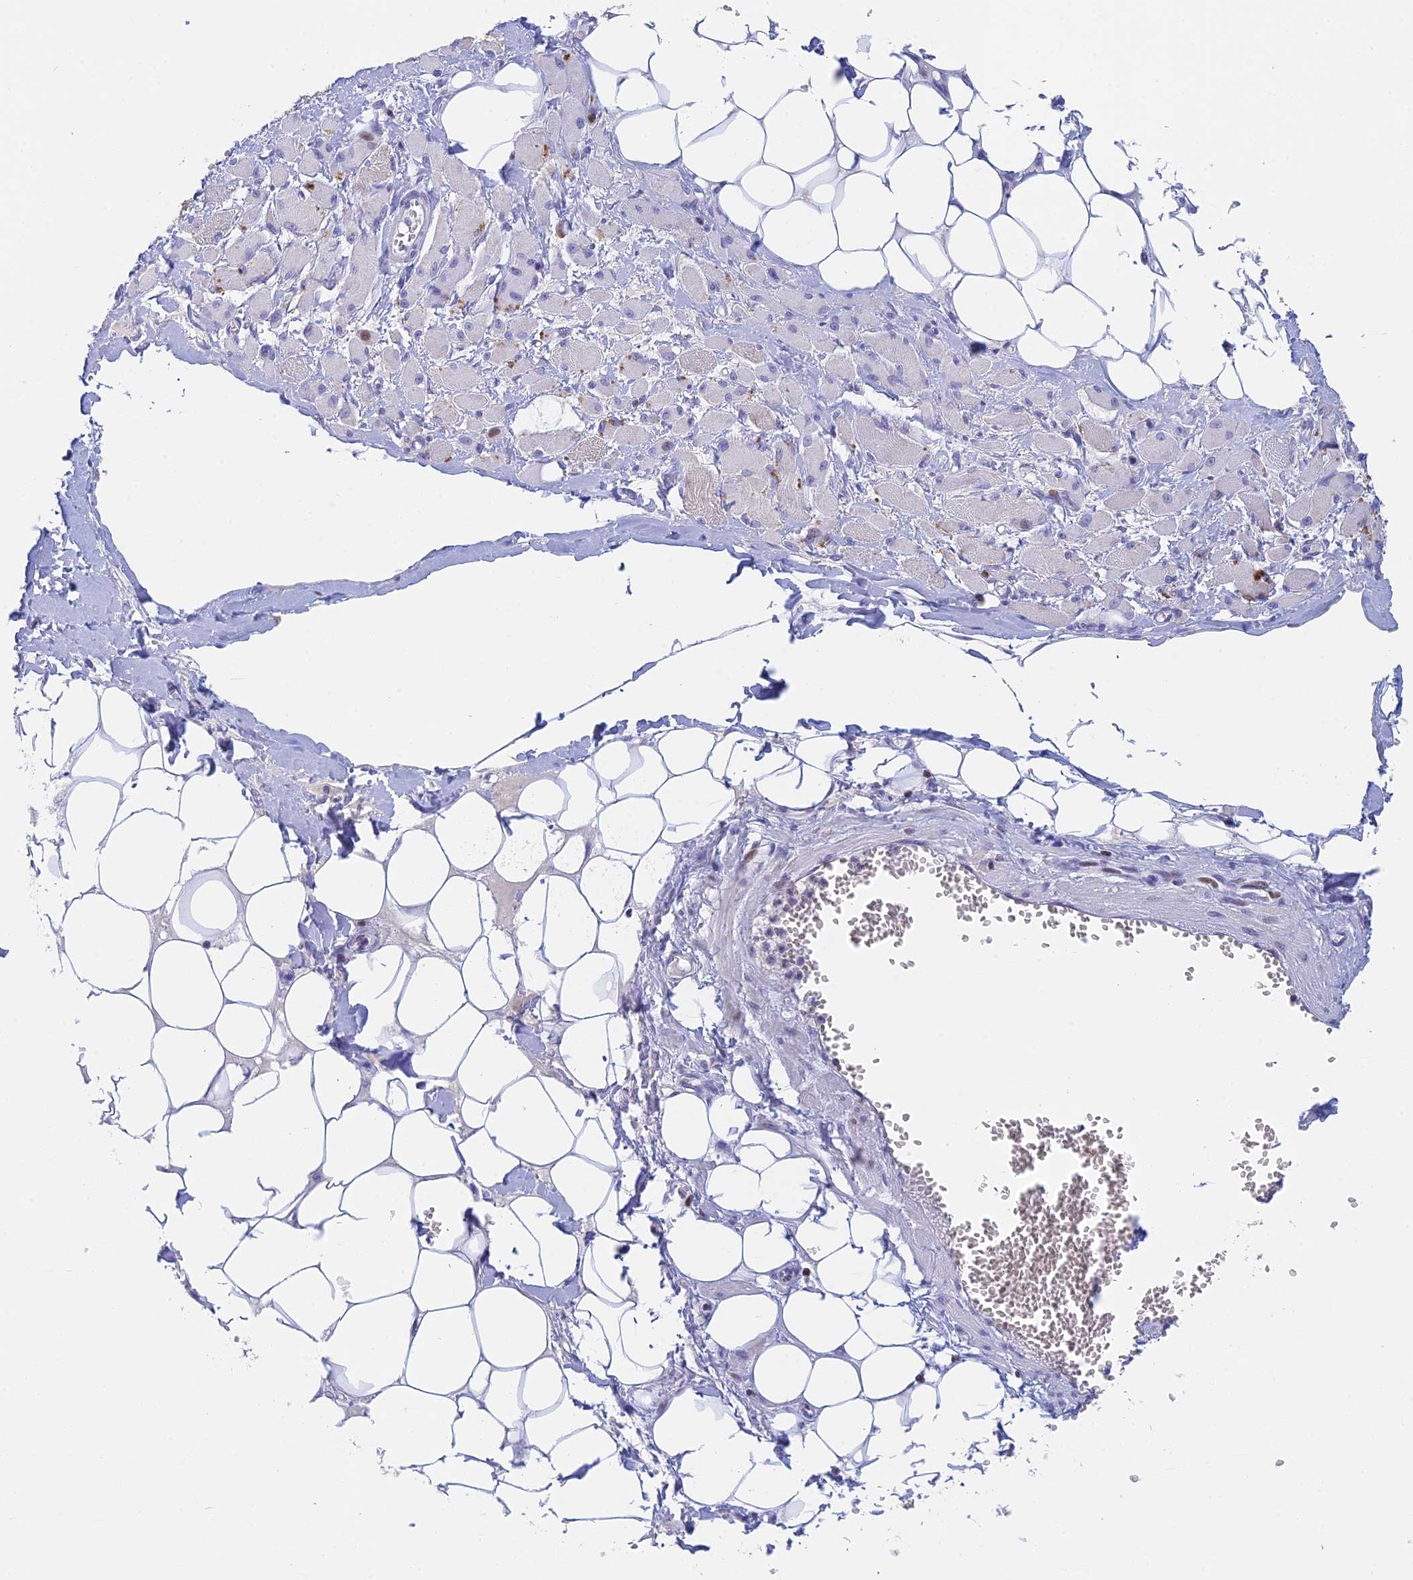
{"staining": {"intensity": "weak", "quantity": "25%-75%", "location": "cytoplasmic/membranous"}, "tissue": "skeletal muscle", "cell_type": "Myocytes", "image_type": "normal", "snomed": [{"axis": "morphology", "description": "Normal tissue, NOS"}, {"axis": "morphology", "description": "Basal cell carcinoma"}, {"axis": "topography", "description": "Skeletal muscle"}], "caption": "Human skeletal muscle stained with a brown dye shows weak cytoplasmic/membranous positive positivity in approximately 25%-75% of myocytes.", "gene": "REXO5", "patient": {"sex": "female", "age": 64}}